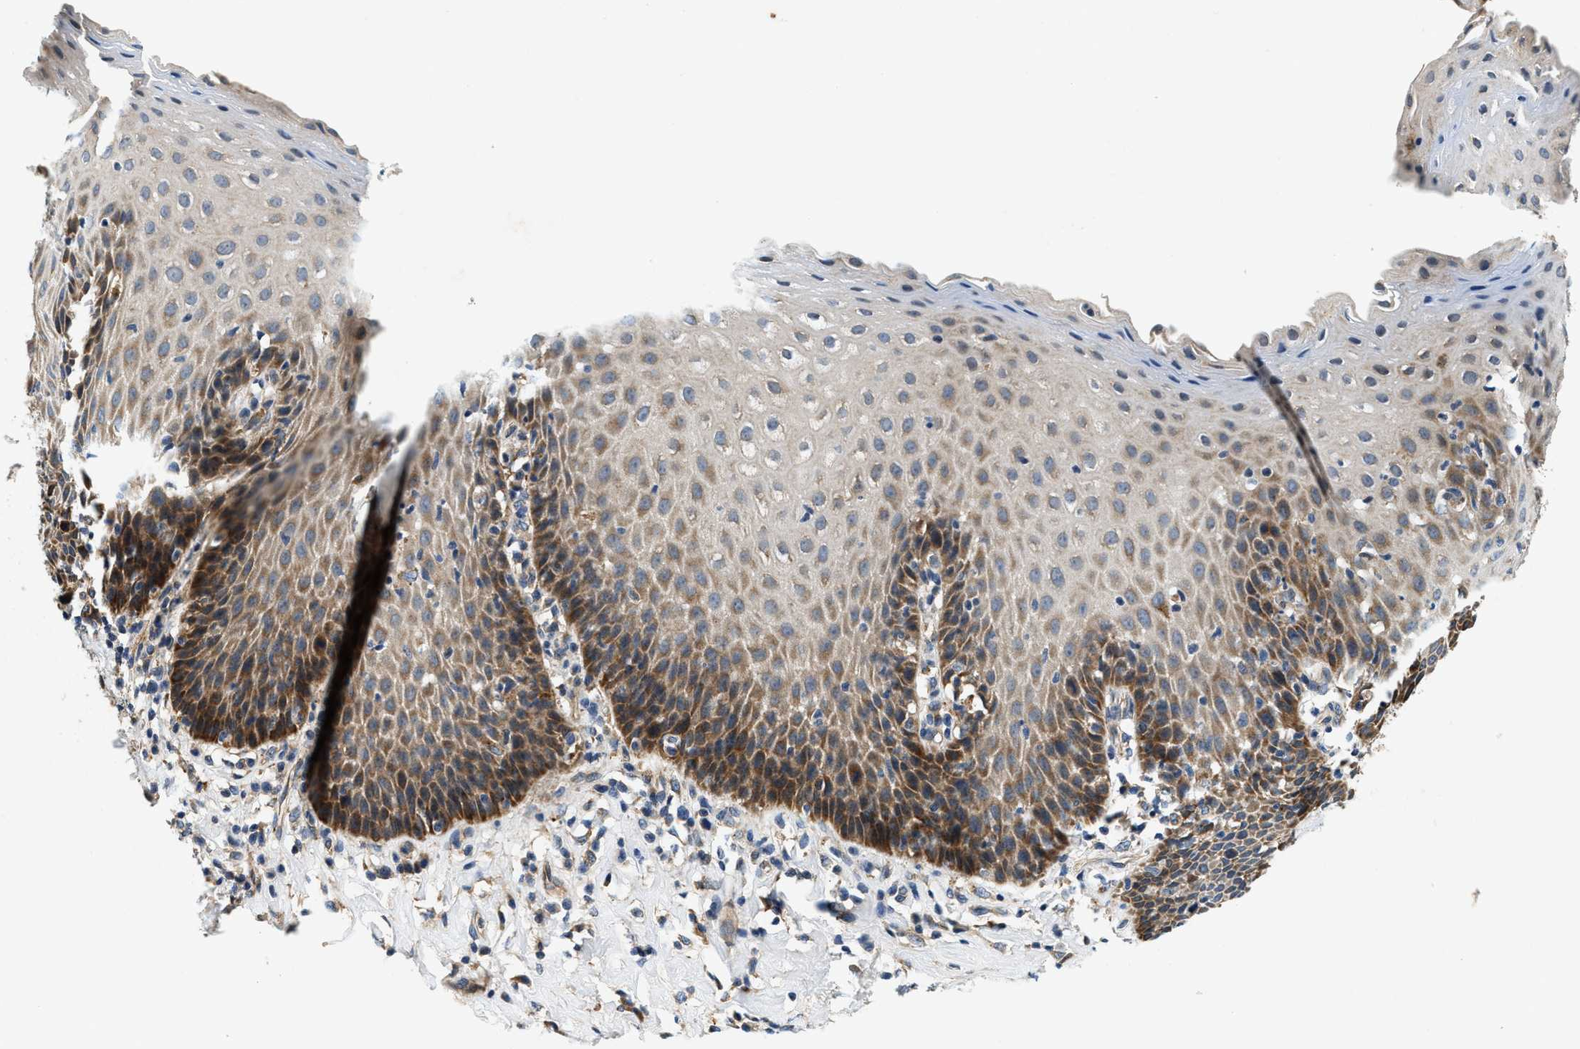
{"staining": {"intensity": "moderate", "quantity": "25%-75%", "location": "cytoplasmic/membranous"}, "tissue": "esophagus", "cell_type": "Squamous epithelial cells", "image_type": "normal", "snomed": [{"axis": "morphology", "description": "Normal tissue, NOS"}, {"axis": "topography", "description": "Esophagus"}], "caption": "Brown immunohistochemical staining in benign esophagus reveals moderate cytoplasmic/membranous staining in approximately 25%-75% of squamous epithelial cells. (DAB (3,3'-diaminobenzidine) IHC with brightfield microscopy, high magnification).", "gene": "DUSP10", "patient": {"sex": "female", "age": 61}}